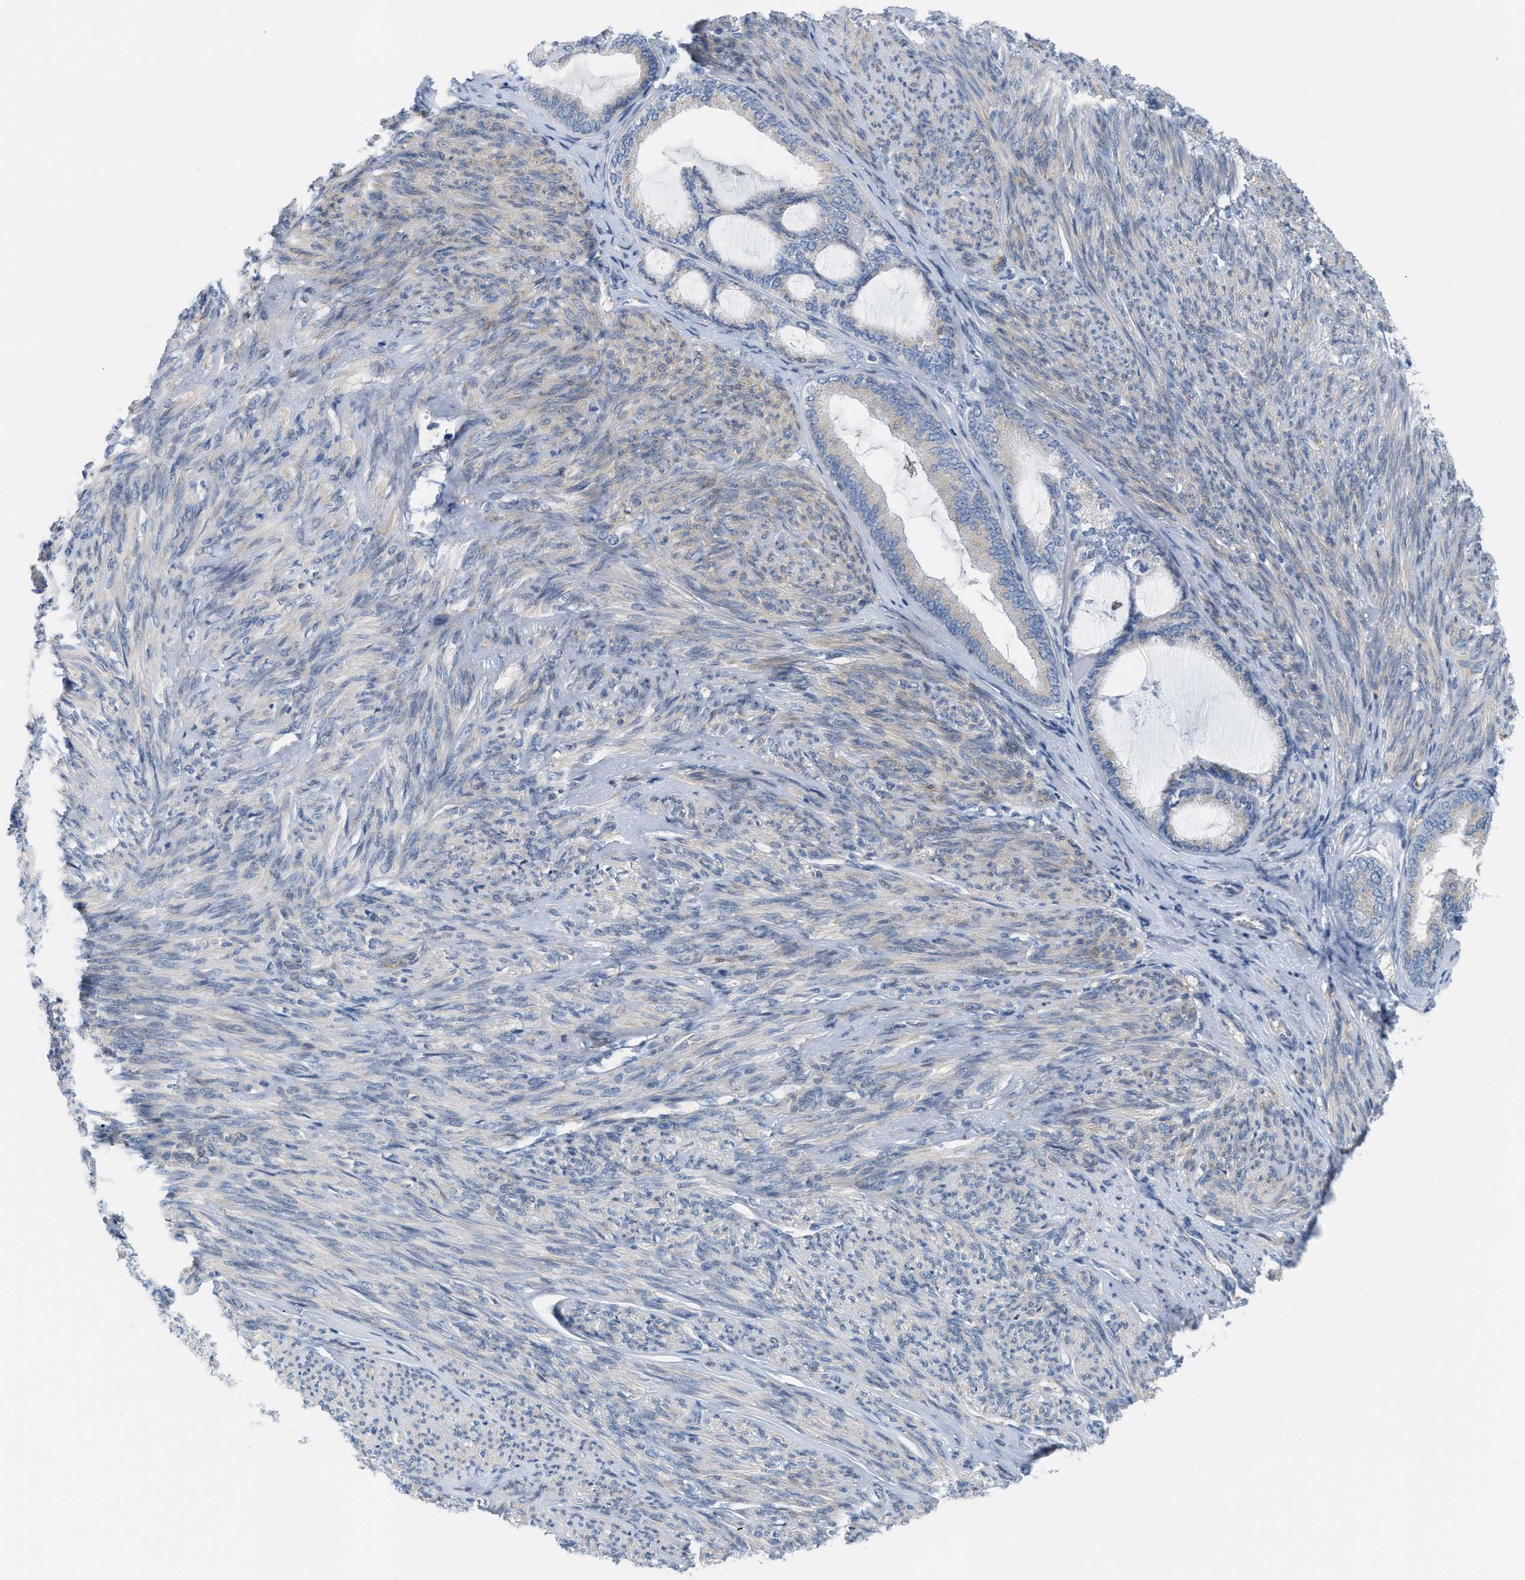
{"staining": {"intensity": "weak", "quantity": "<25%", "location": "cytoplasmic/membranous"}, "tissue": "endometrial cancer", "cell_type": "Tumor cells", "image_type": "cancer", "snomed": [{"axis": "morphology", "description": "Adenocarcinoma, NOS"}, {"axis": "topography", "description": "Endometrium"}], "caption": "Human endometrial cancer stained for a protein using immunohistochemistry displays no positivity in tumor cells.", "gene": "ASGR1", "patient": {"sex": "female", "age": 86}}